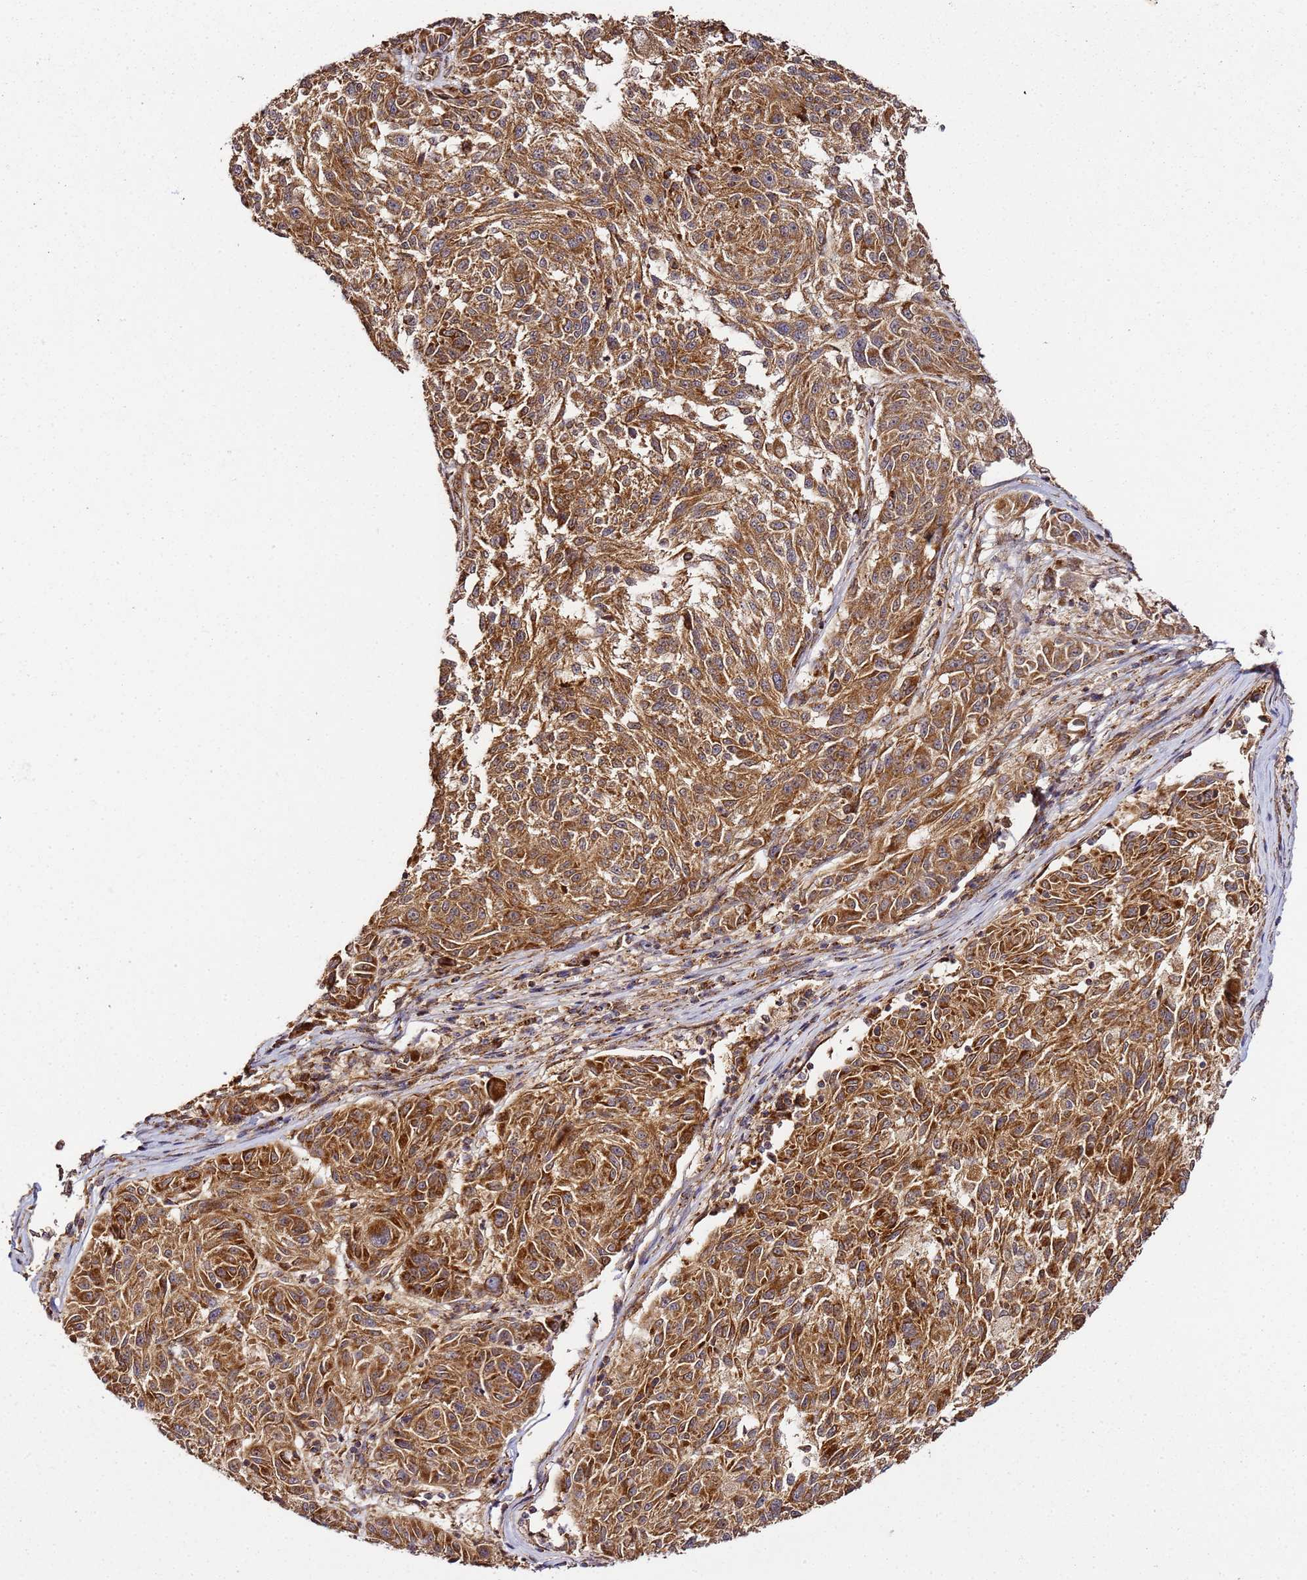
{"staining": {"intensity": "strong", "quantity": ">75%", "location": "cytoplasmic/membranous"}, "tissue": "melanoma", "cell_type": "Tumor cells", "image_type": "cancer", "snomed": [{"axis": "morphology", "description": "Malignant melanoma, NOS"}, {"axis": "topography", "description": "Skin"}], "caption": "Melanoma stained for a protein displays strong cytoplasmic/membranous positivity in tumor cells.", "gene": "TM2D2", "patient": {"sex": "male", "age": 53}}